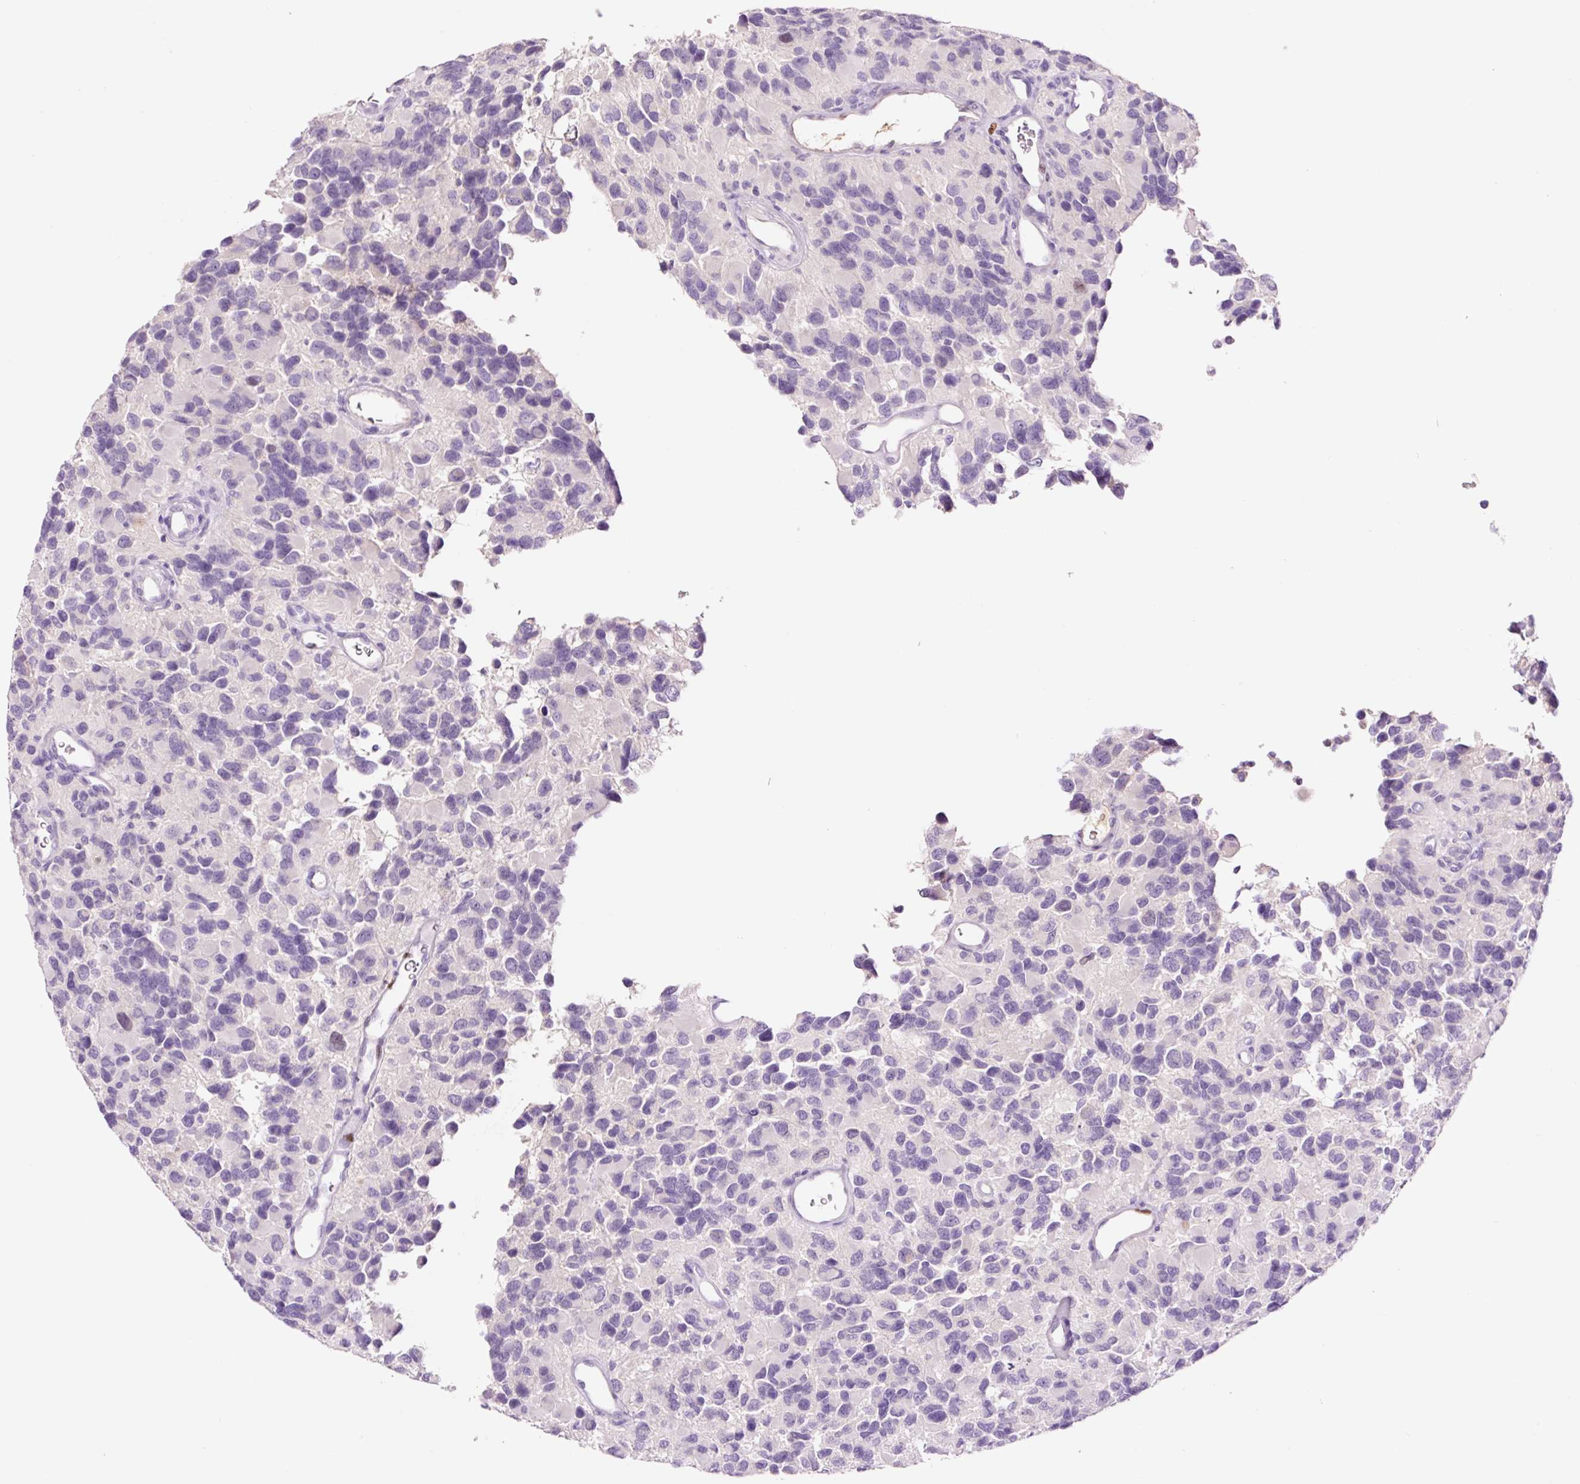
{"staining": {"intensity": "negative", "quantity": "none", "location": "none"}, "tissue": "glioma", "cell_type": "Tumor cells", "image_type": "cancer", "snomed": [{"axis": "morphology", "description": "Glioma, malignant, High grade"}, {"axis": "topography", "description": "Brain"}], "caption": "High magnification brightfield microscopy of glioma stained with DAB (brown) and counterstained with hematoxylin (blue): tumor cells show no significant positivity. (Stains: DAB IHC with hematoxylin counter stain, Microscopy: brightfield microscopy at high magnification).", "gene": "DPPA4", "patient": {"sex": "male", "age": 77}}